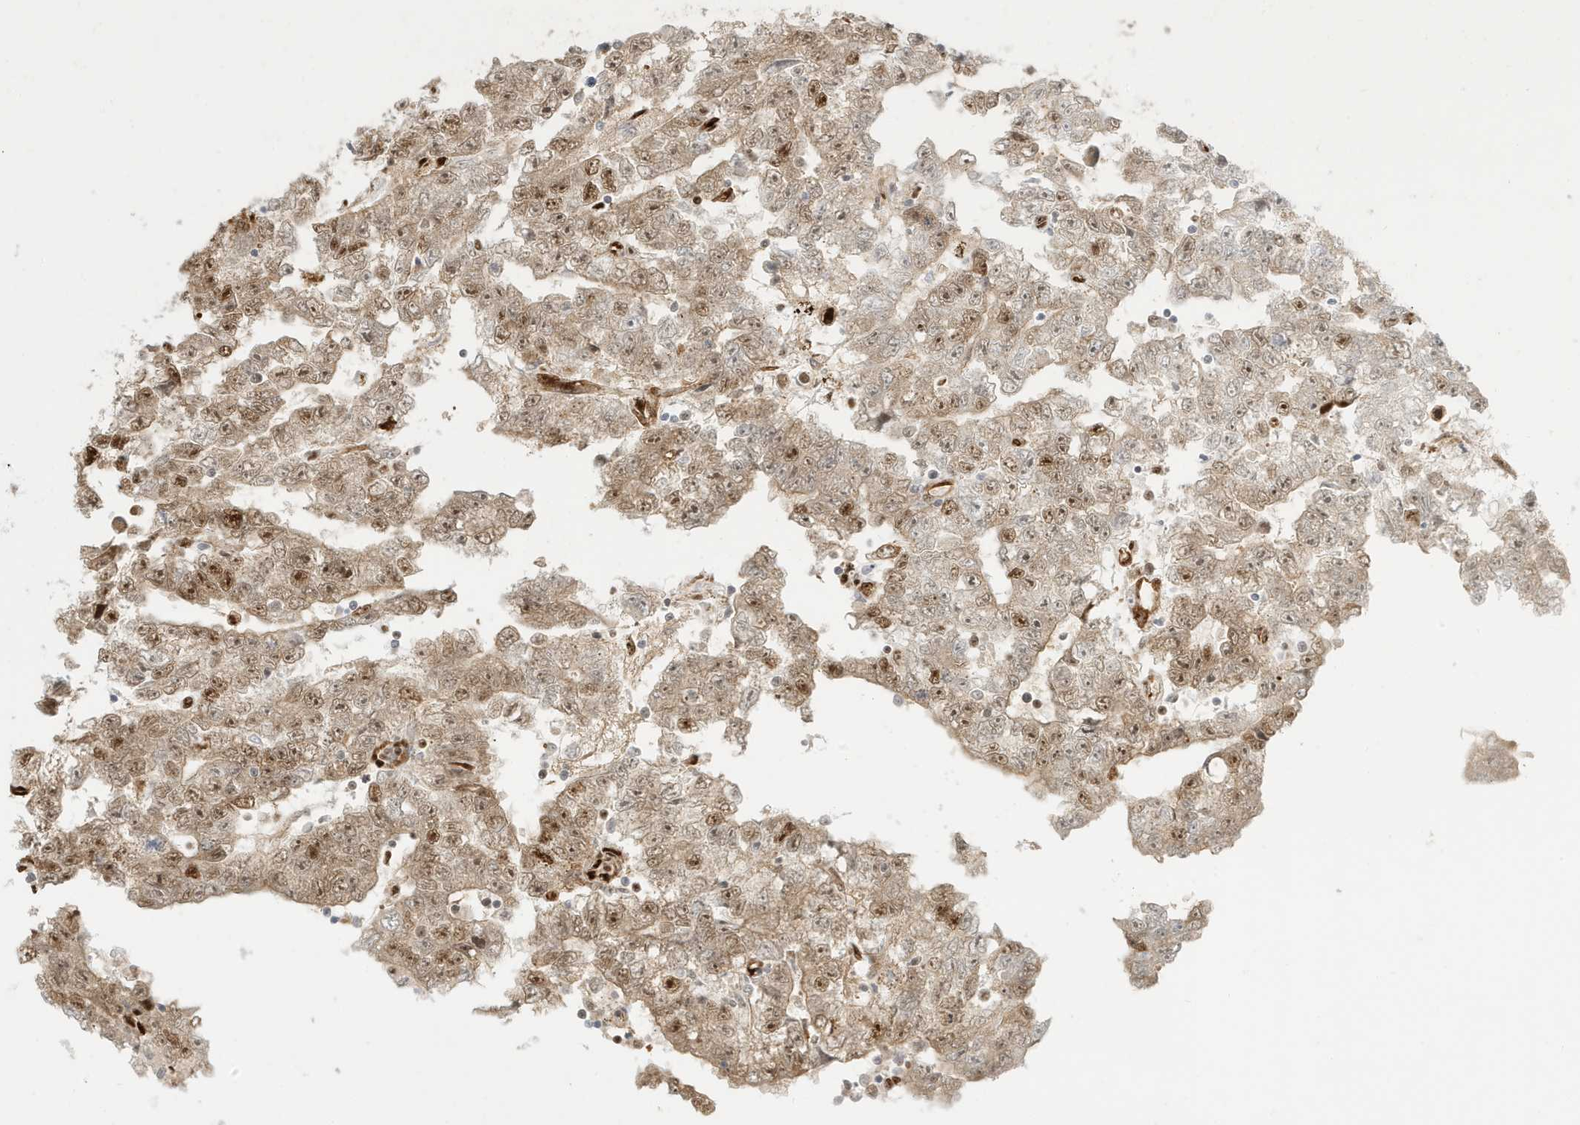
{"staining": {"intensity": "moderate", "quantity": ">75%", "location": "cytoplasmic/membranous,nuclear"}, "tissue": "testis cancer", "cell_type": "Tumor cells", "image_type": "cancer", "snomed": [{"axis": "morphology", "description": "Carcinoma, Embryonal, NOS"}, {"axis": "topography", "description": "Testis"}], "caption": "Testis cancer (embryonal carcinoma) tissue reveals moderate cytoplasmic/membranous and nuclear expression in about >75% of tumor cells", "gene": "CKS2", "patient": {"sex": "male", "age": 25}}